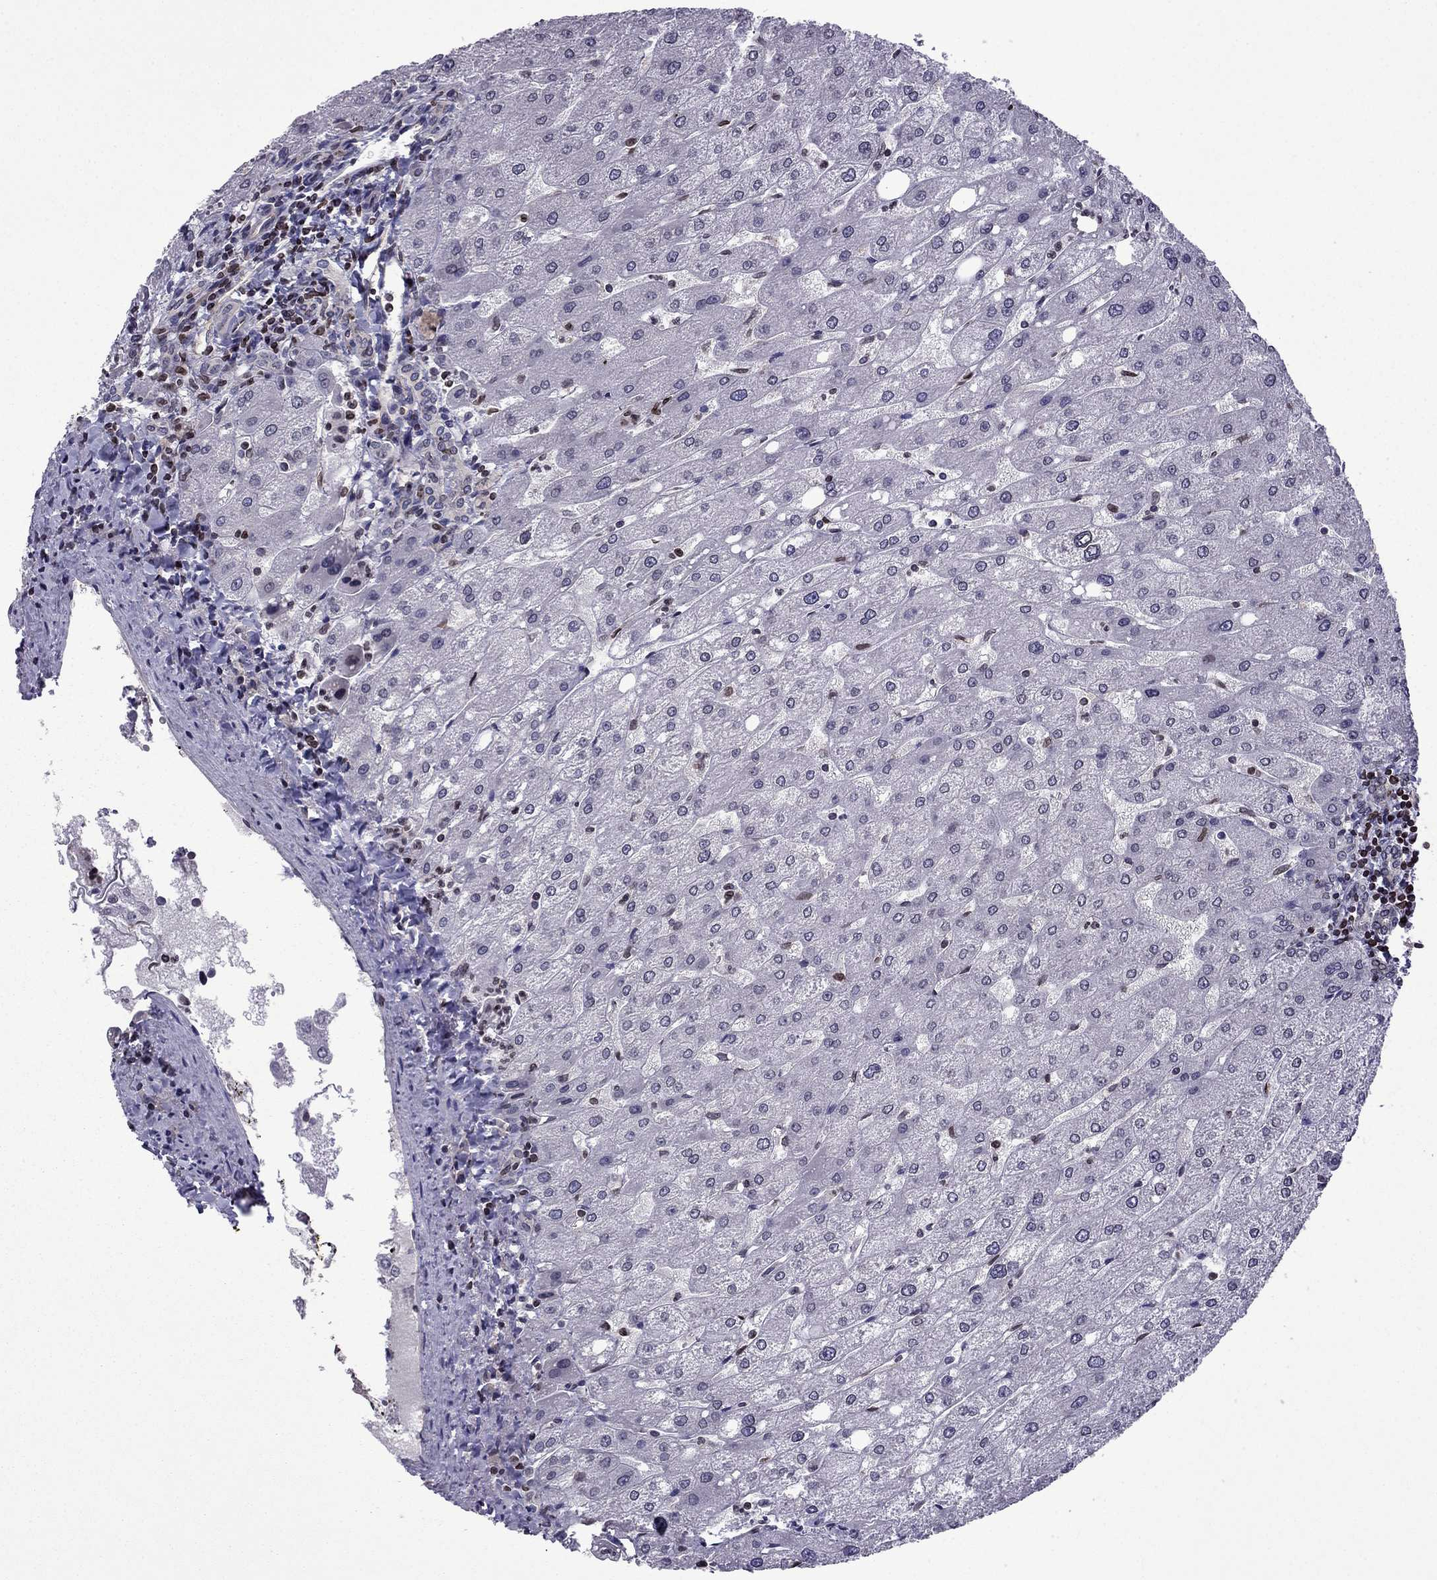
{"staining": {"intensity": "negative", "quantity": "none", "location": "none"}, "tissue": "liver", "cell_type": "Cholangiocytes", "image_type": "normal", "snomed": [{"axis": "morphology", "description": "Normal tissue, NOS"}, {"axis": "topography", "description": "Liver"}], "caption": "The IHC histopathology image has no significant positivity in cholangiocytes of liver. (DAB IHC with hematoxylin counter stain).", "gene": "CDC42BPA", "patient": {"sex": "male", "age": 67}}